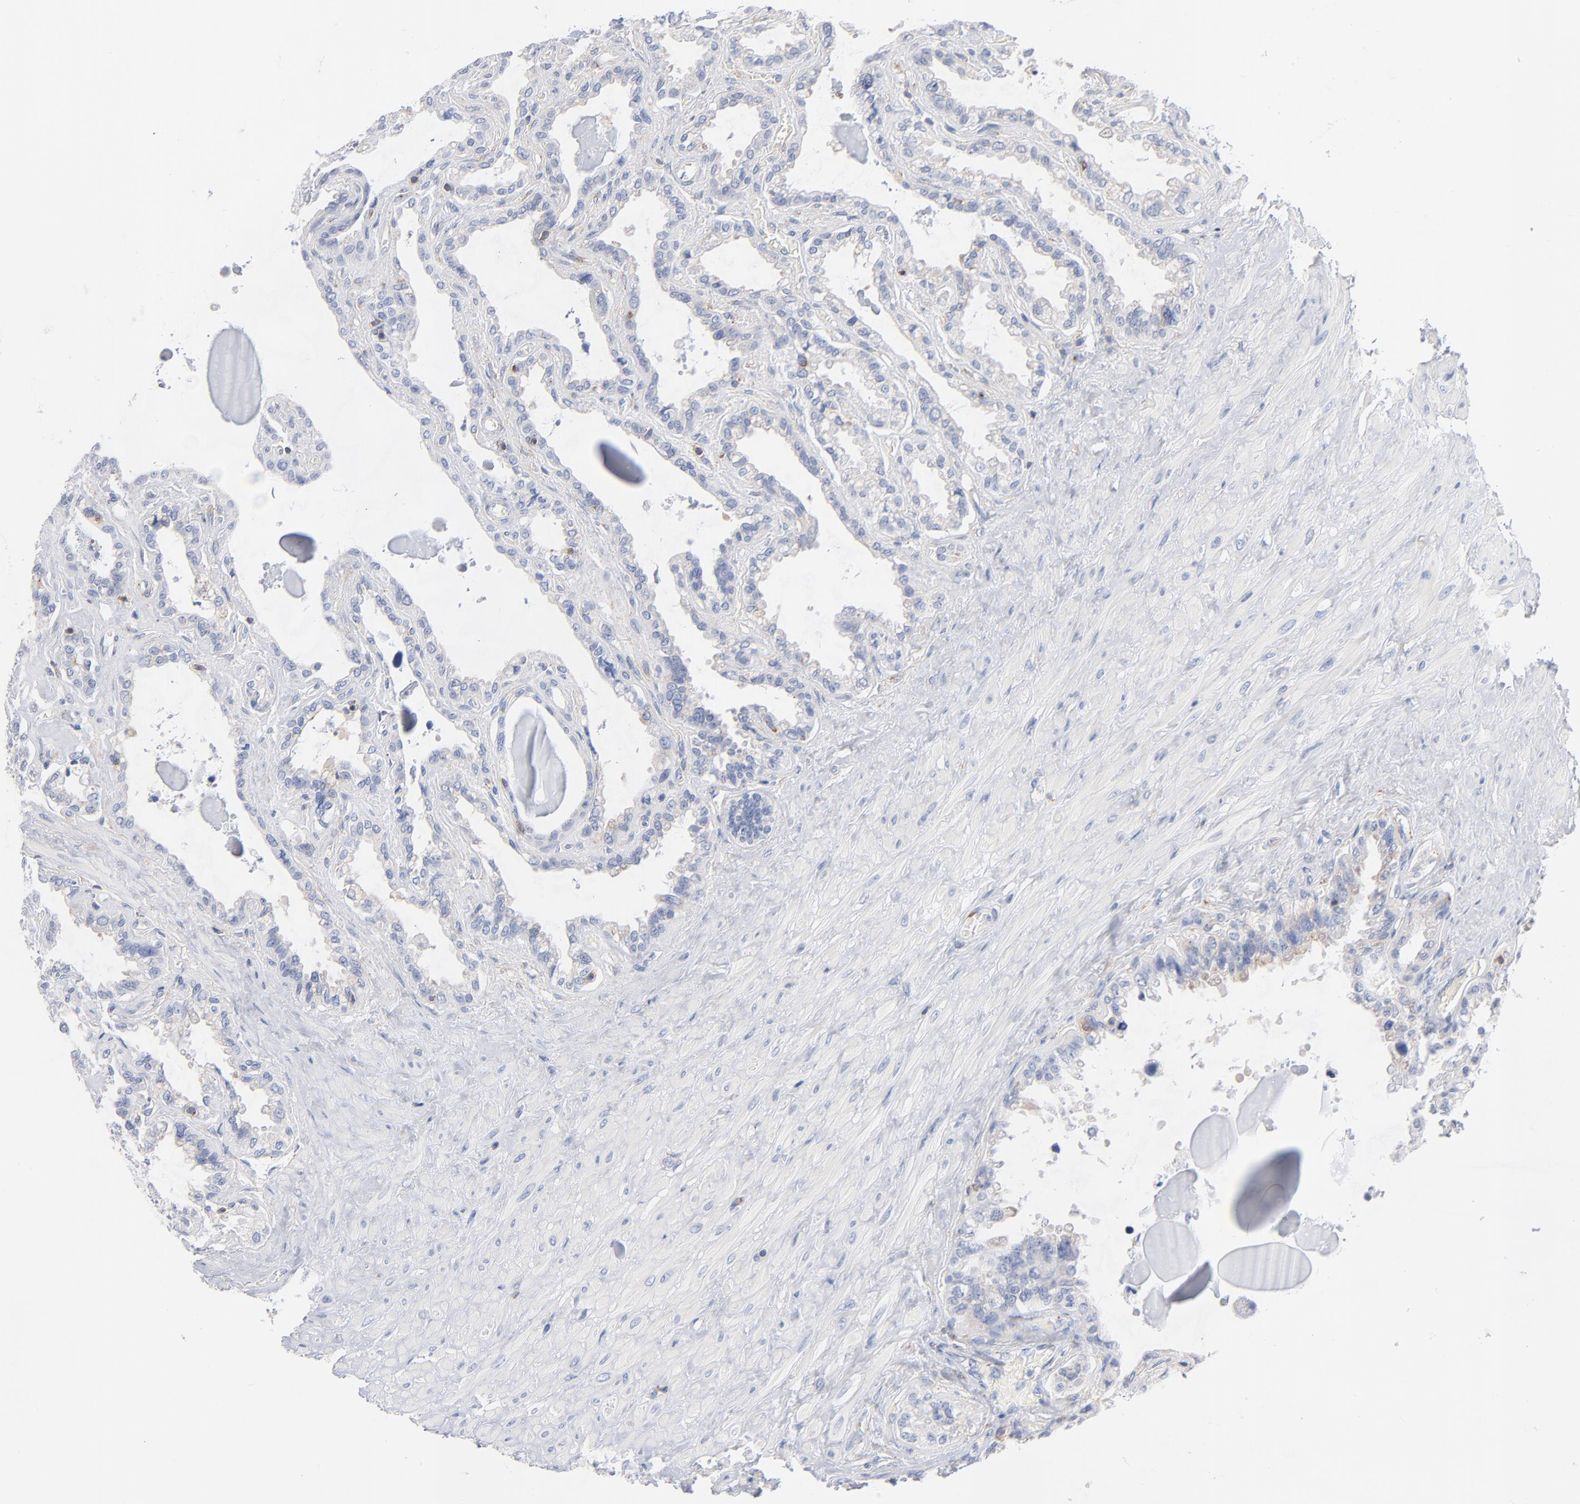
{"staining": {"intensity": "negative", "quantity": "none", "location": "none"}, "tissue": "seminal vesicle", "cell_type": "Glandular cells", "image_type": "normal", "snomed": [{"axis": "morphology", "description": "Normal tissue, NOS"}, {"axis": "morphology", "description": "Inflammation, NOS"}, {"axis": "topography", "description": "Urinary bladder"}, {"axis": "topography", "description": "Prostate"}, {"axis": "topography", "description": "Seminal veicle"}], "caption": "Immunohistochemistry (IHC) histopathology image of normal seminal vesicle stained for a protein (brown), which reveals no positivity in glandular cells. (Immunohistochemistry (IHC), brightfield microscopy, high magnification).", "gene": "SEPTIN11", "patient": {"sex": "male", "age": 82}}